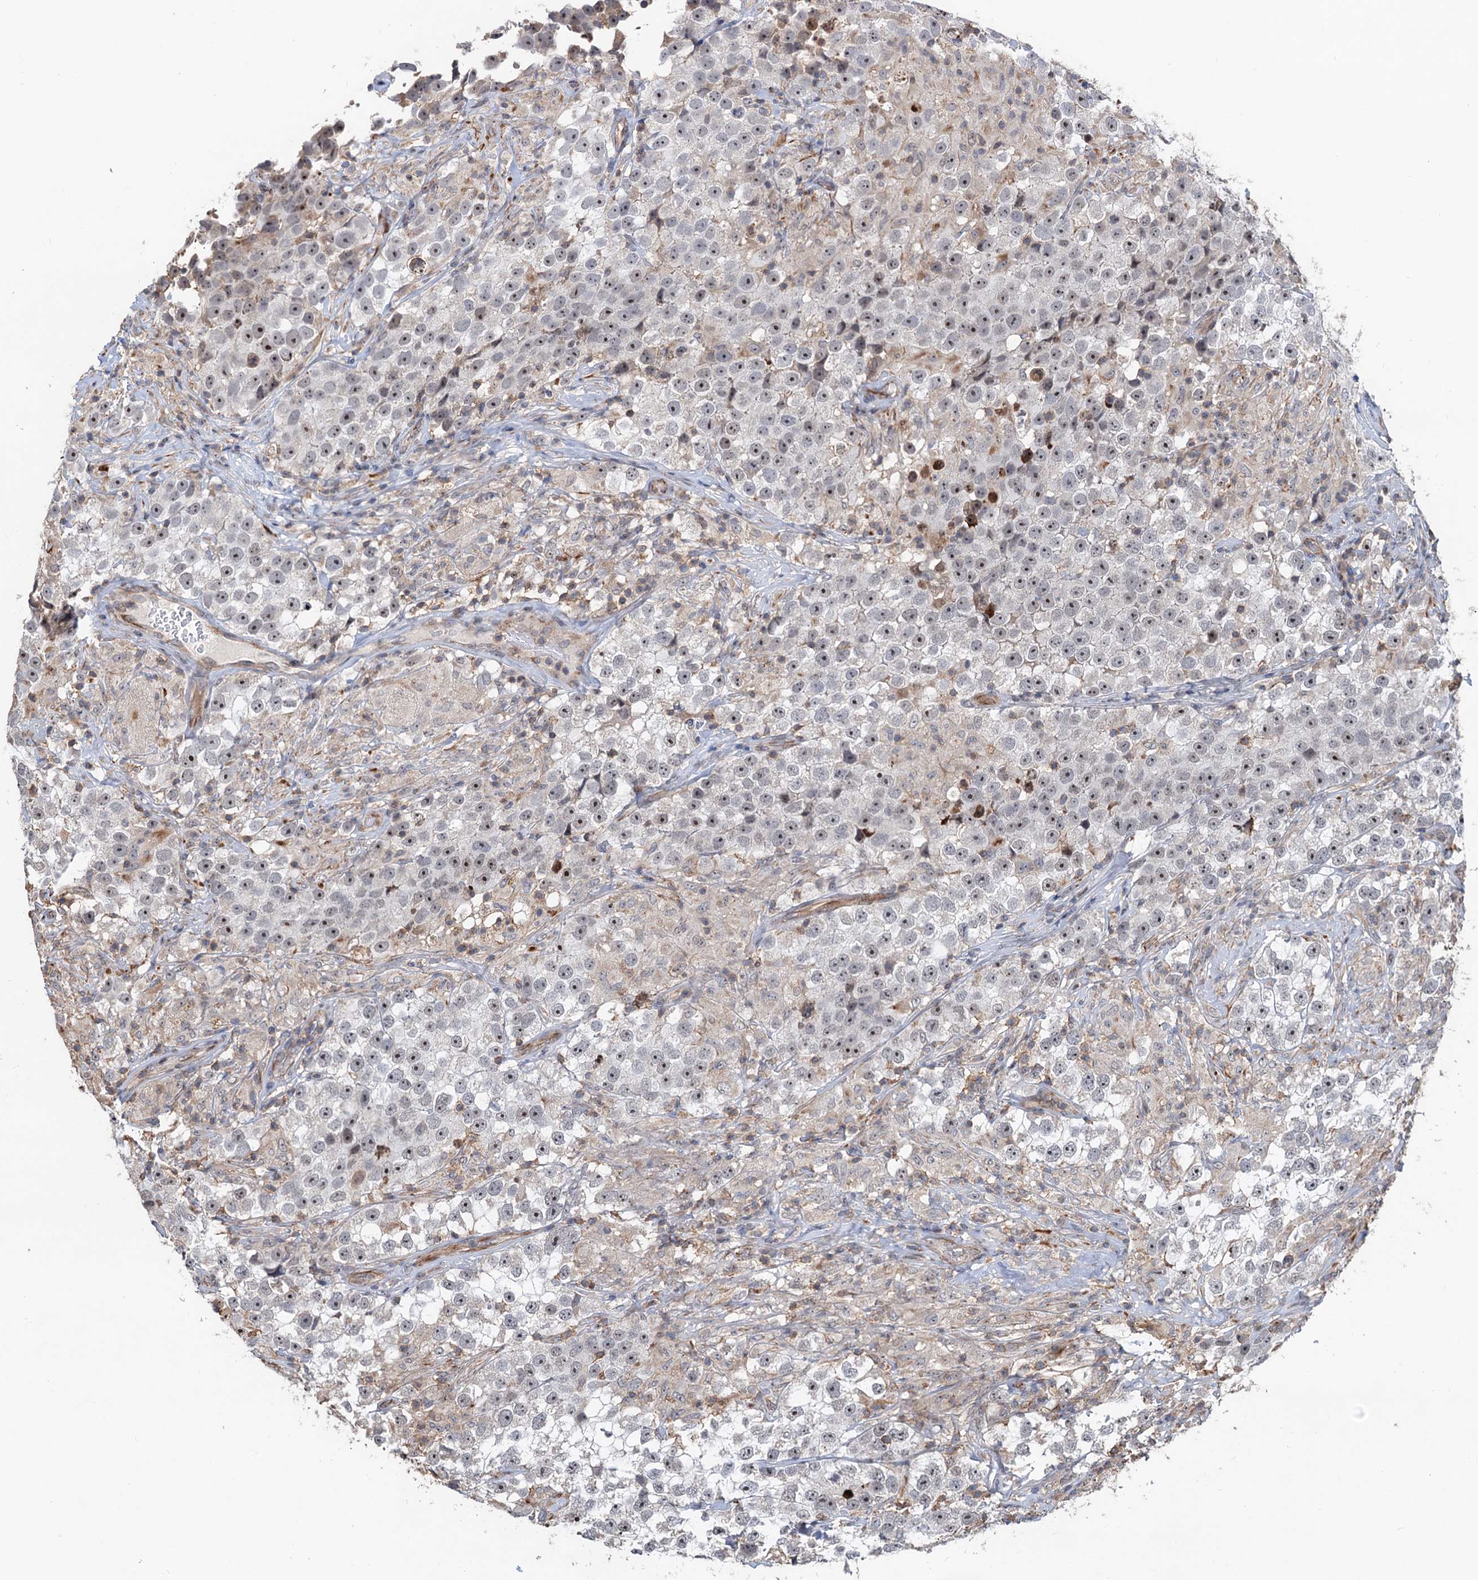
{"staining": {"intensity": "weak", "quantity": "25%-75%", "location": "nuclear"}, "tissue": "testis cancer", "cell_type": "Tumor cells", "image_type": "cancer", "snomed": [{"axis": "morphology", "description": "Seminoma, NOS"}, {"axis": "topography", "description": "Testis"}], "caption": "Protein expression analysis of human testis seminoma reveals weak nuclear expression in about 25%-75% of tumor cells.", "gene": "TMA16", "patient": {"sex": "male", "age": 46}}